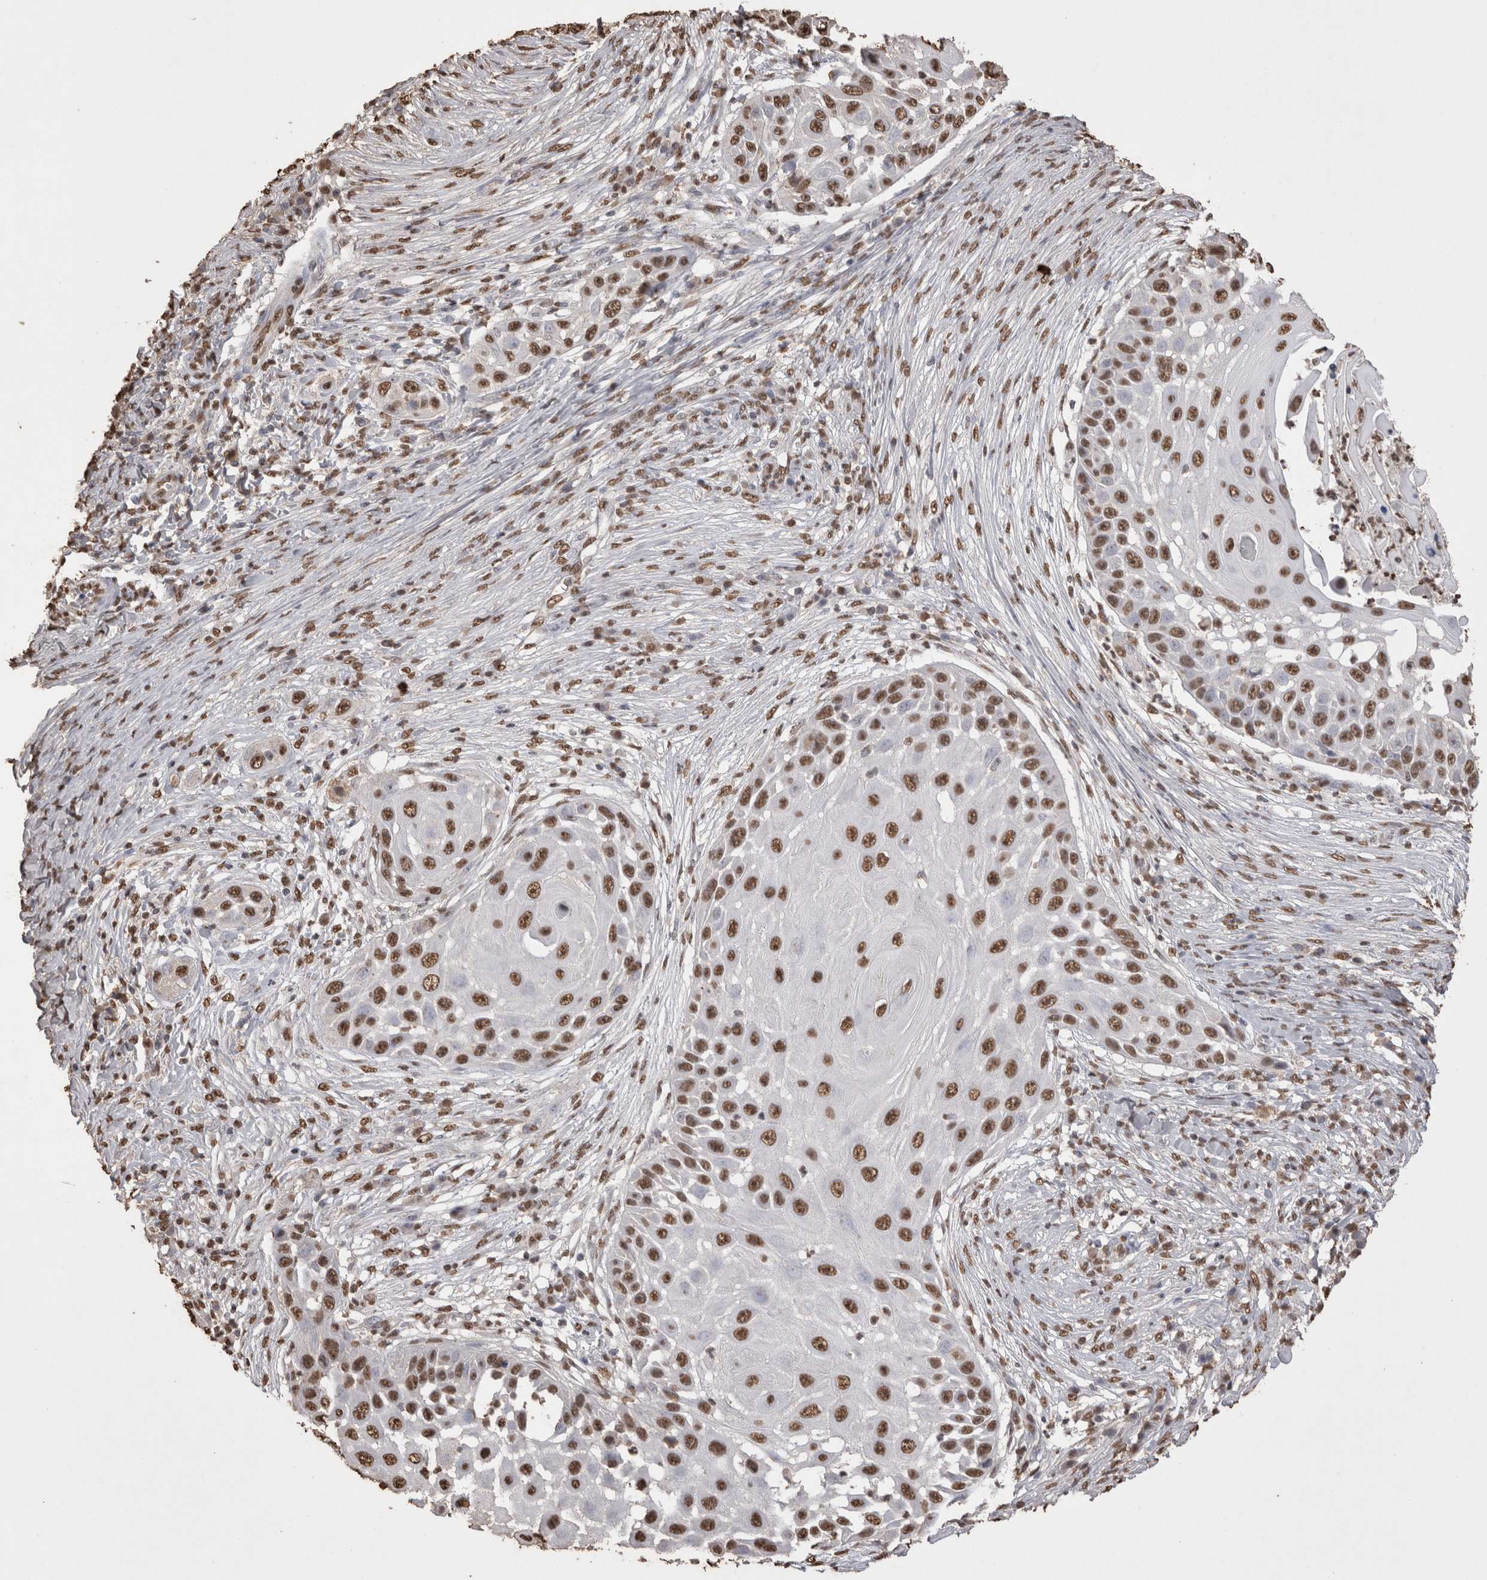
{"staining": {"intensity": "moderate", "quantity": ">75%", "location": "nuclear"}, "tissue": "skin cancer", "cell_type": "Tumor cells", "image_type": "cancer", "snomed": [{"axis": "morphology", "description": "Squamous cell carcinoma, NOS"}, {"axis": "topography", "description": "Skin"}], "caption": "A micrograph of skin cancer stained for a protein demonstrates moderate nuclear brown staining in tumor cells.", "gene": "POU5F1", "patient": {"sex": "female", "age": 44}}